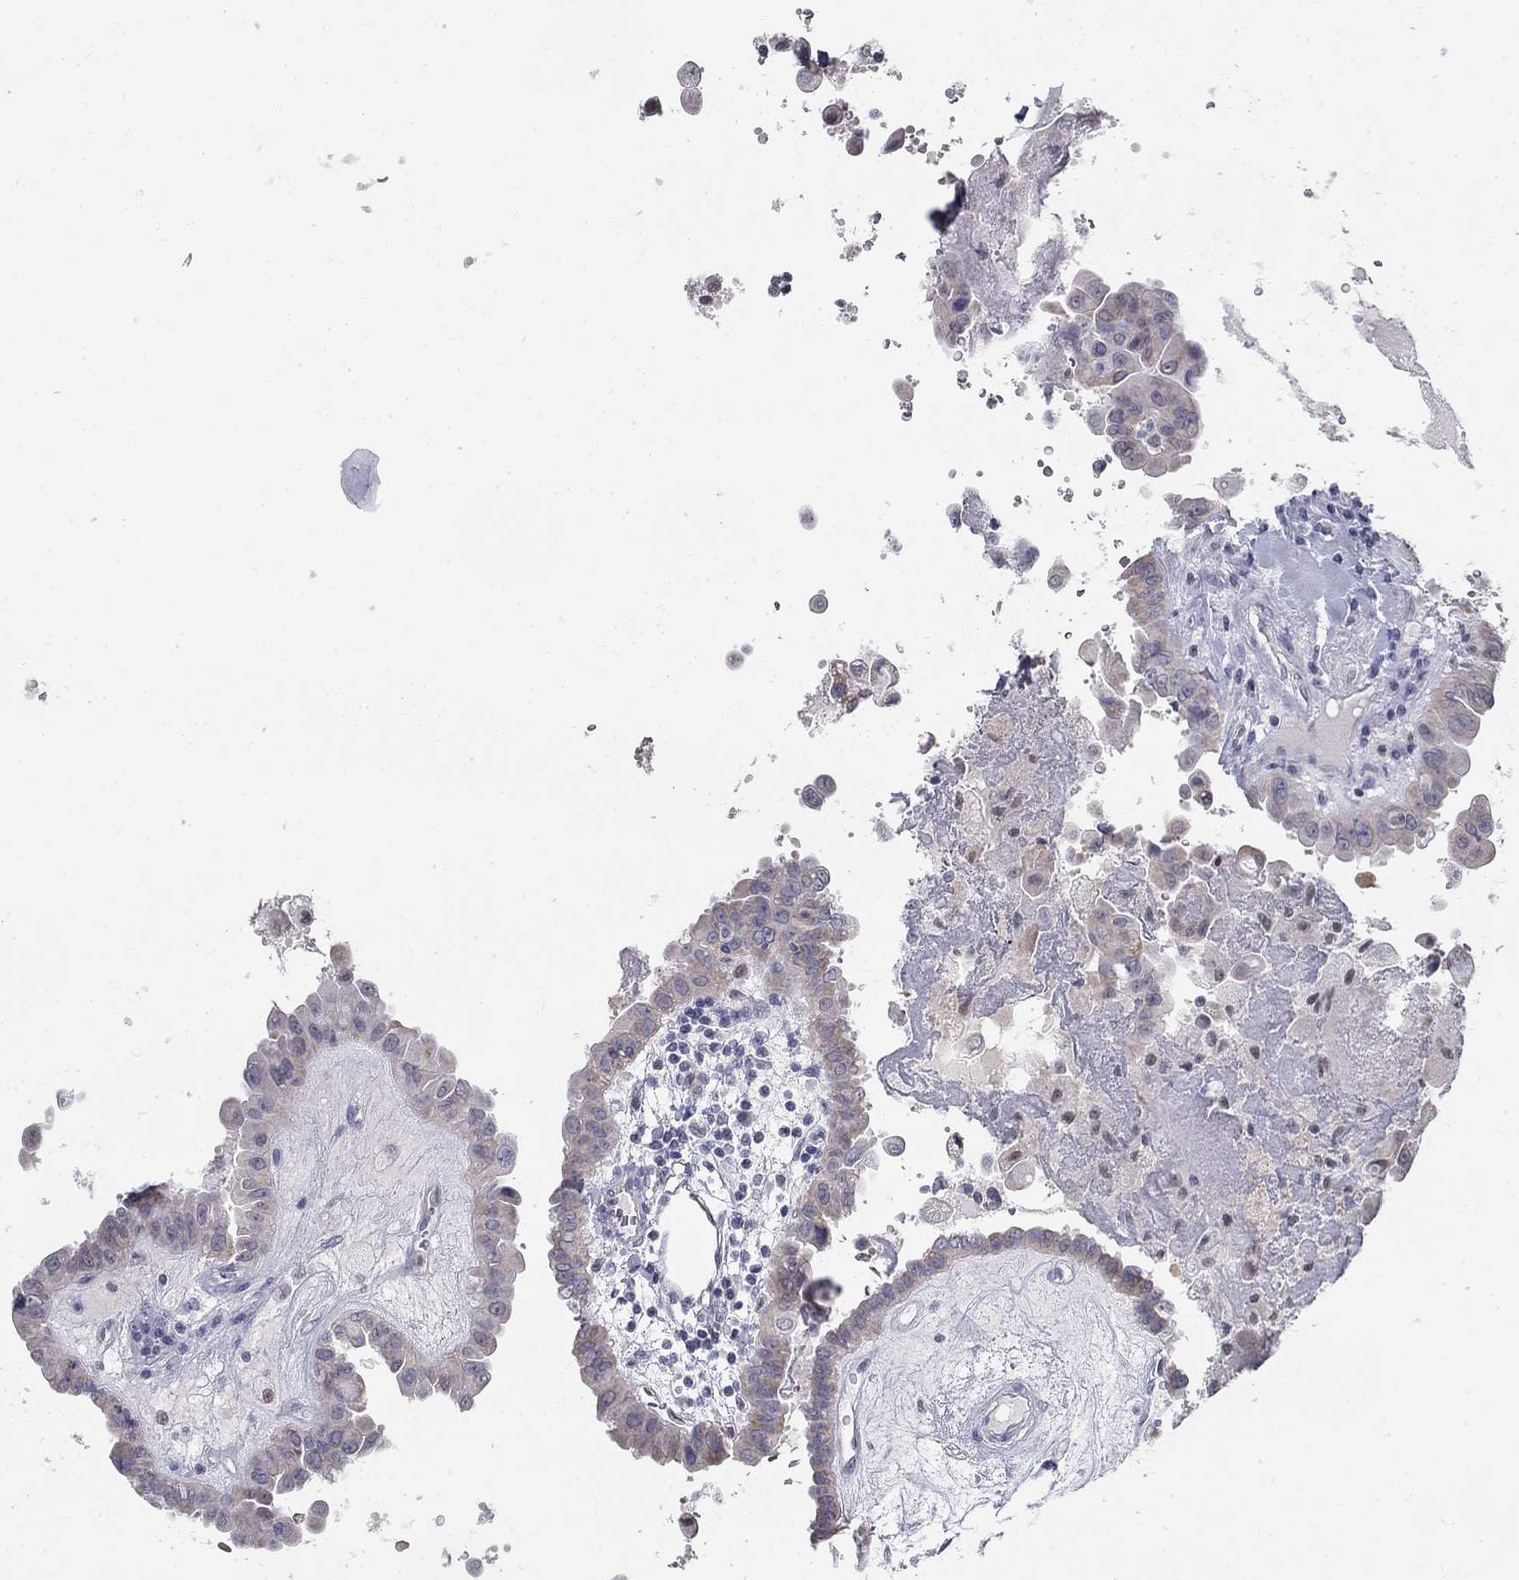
{"staining": {"intensity": "negative", "quantity": "none", "location": "none"}, "tissue": "thyroid cancer", "cell_type": "Tumor cells", "image_type": "cancer", "snomed": [{"axis": "morphology", "description": "Papillary adenocarcinoma, NOS"}, {"axis": "topography", "description": "Thyroid gland"}], "caption": "Immunohistochemistry (IHC) photomicrograph of papillary adenocarcinoma (thyroid) stained for a protein (brown), which shows no expression in tumor cells.", "gene": "GUCA1A", "patient": {"sex": "female", "age": 37}}